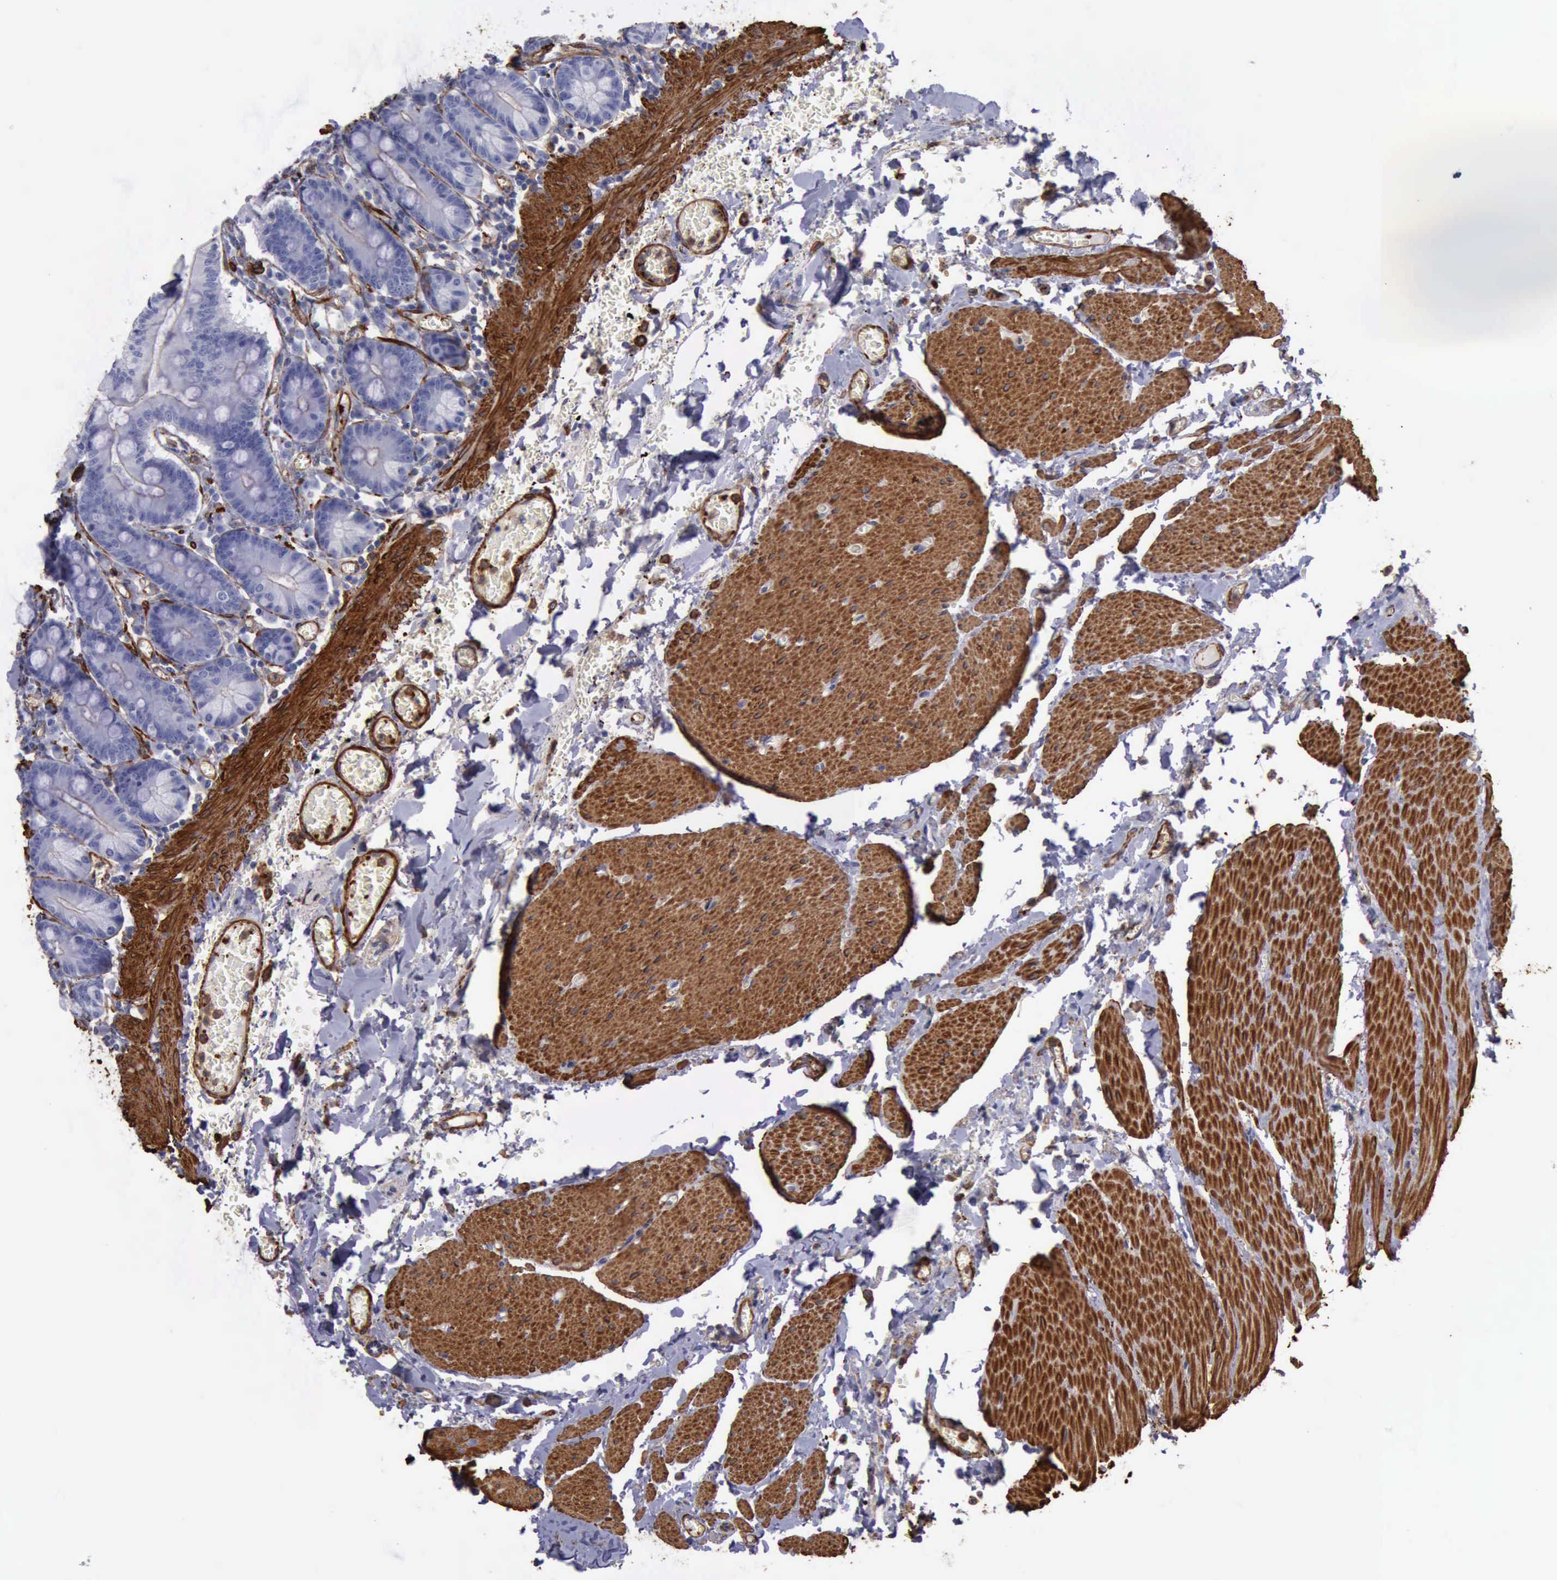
{"staining": {"intensity": "negative", "quantity": "none", "location": "none"}, "tissue": "small intestine", "cell_type": "Glandular cells", "image_type": "normal", "snomed": [{"axis": "morphology", "description": "Normal tissue, NOS"}, {"axis": "topography", "description": "Small intestine"}], "caption": "The immunohistochemistry (IHC) micrograph has no significant staining in glandular cells of small intestine. The staining was performed using DAB (3,3'-diaminobenzidine) to visualize the protein expression in brown, while the nuclei were stained in blue with hematoxylin (Magnification: 20x).", "gene": "FLNA", "patient": {"sex": "male", "age": 71}}